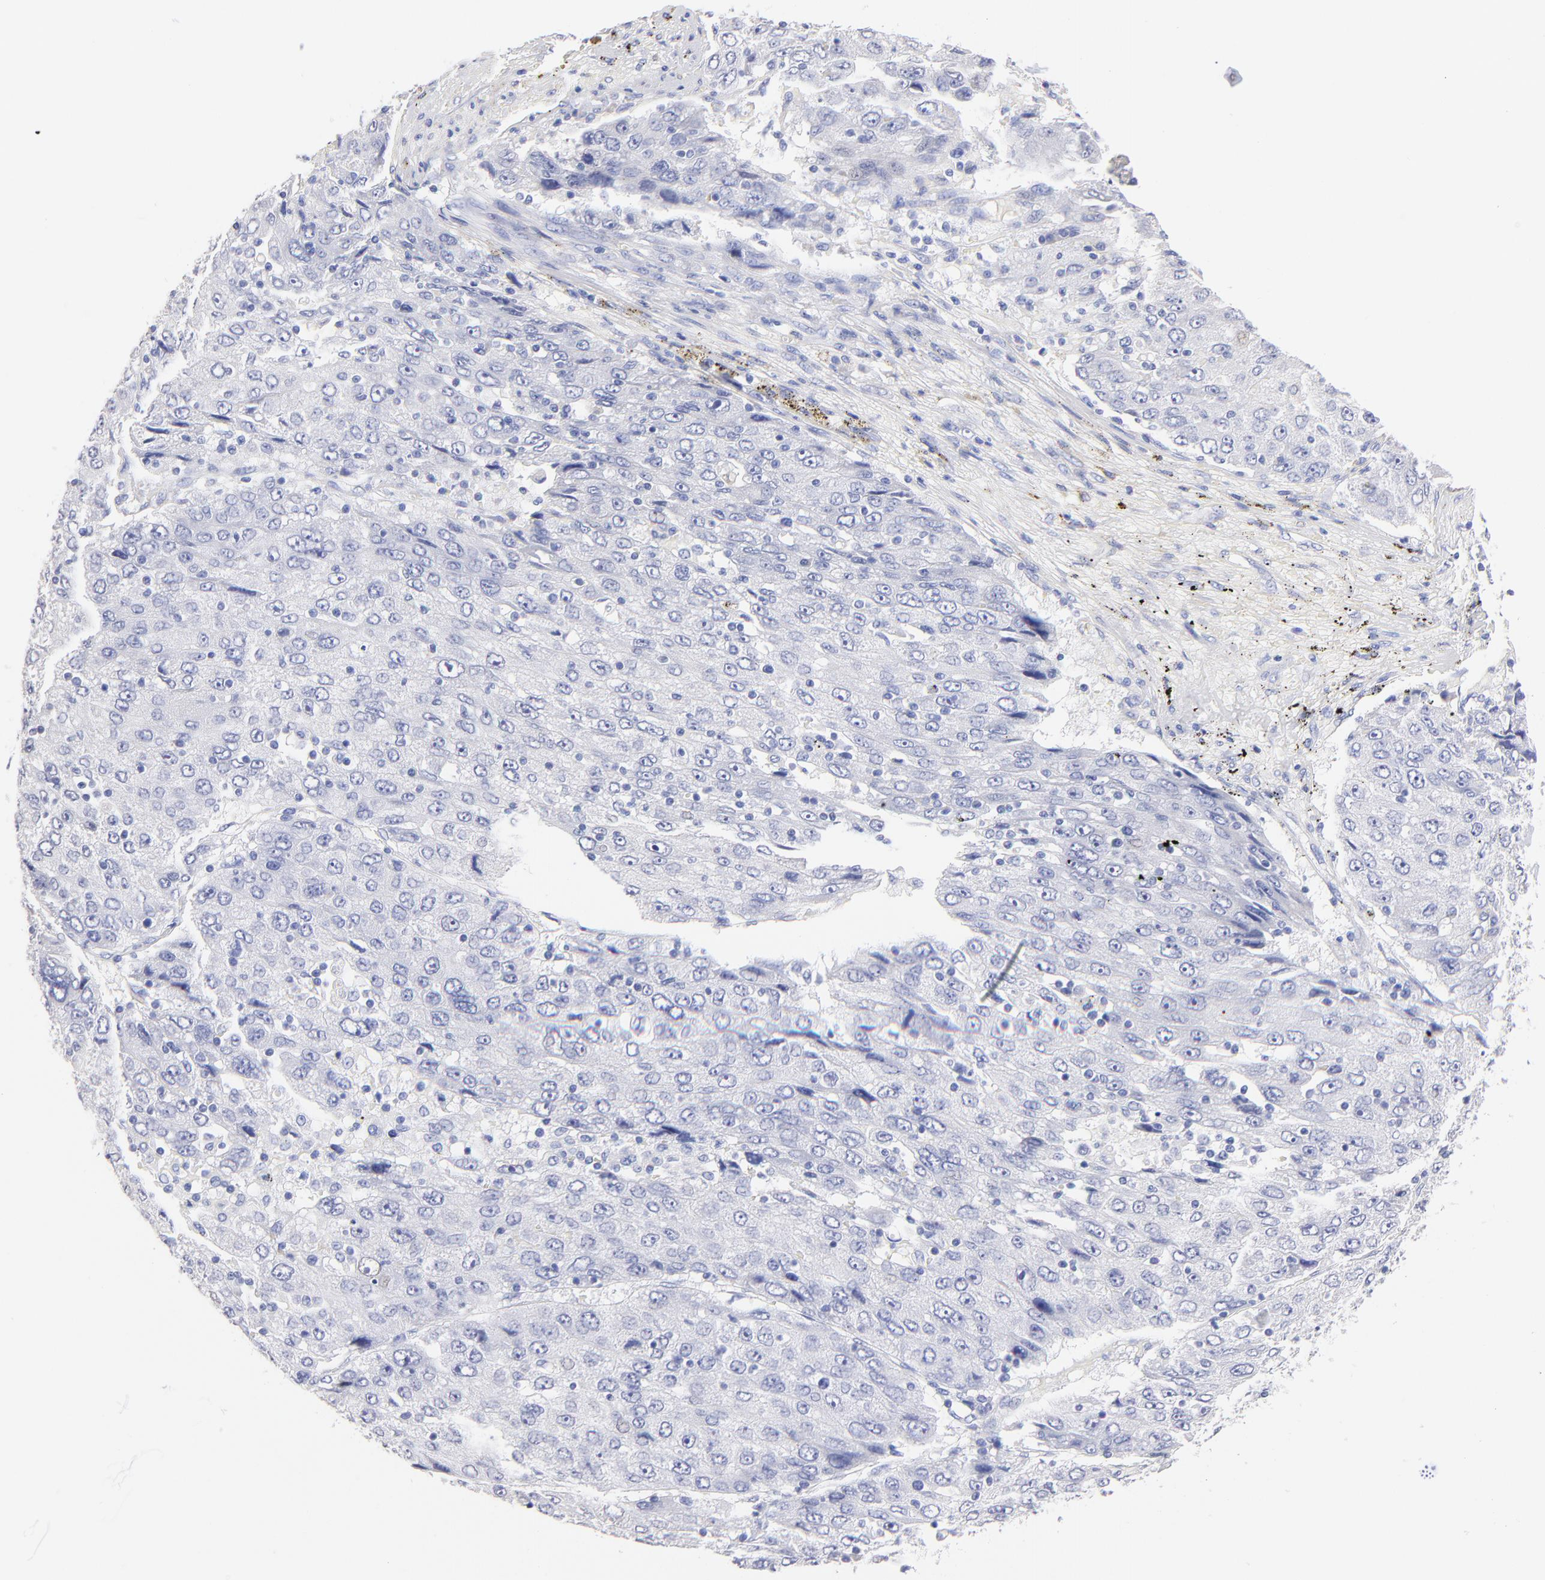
{"staining": {"intensity": "negative", "quantity": "none", "location": "none"}, "tissue": "liver cancer", "cell_type": "Tumor cells", "image_type": "cancer", "snomed": [{"axis": "morphology", "description": "Carcinoma, Hepatocellular, NOS"}, {"axis": "topography", "description": "Liver"}], "caption": "High power microscopy histopathology image of an immunohistochemistry micrograph of liver cancer, revealing no significant expression in tumor cells.", "gene": "CFAP57", "patient": {"sex": "male", "age": 49}}